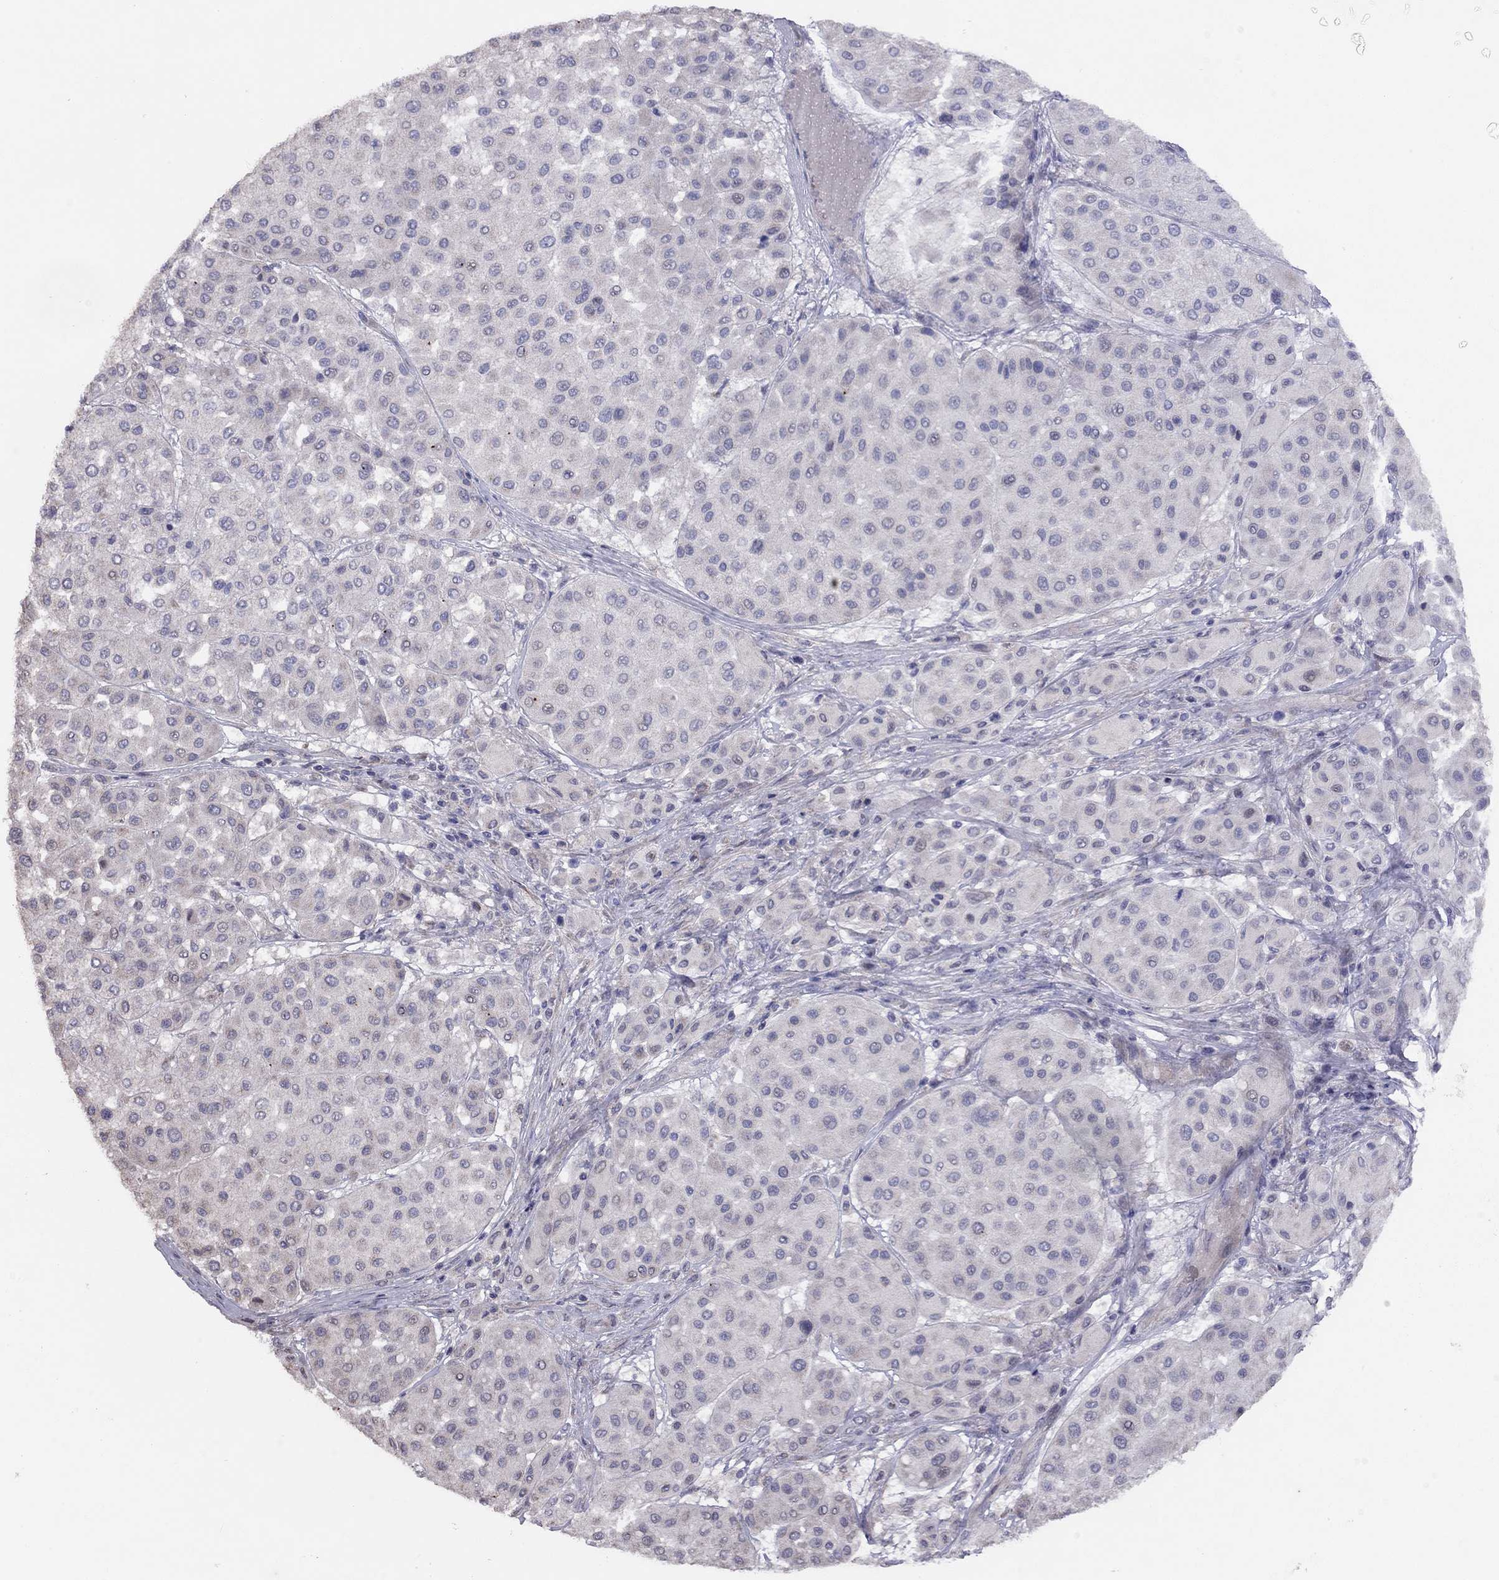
{"staining": {"intensity": "negative", "quantity": "none", "location": "none"}, "tissue": "melanoma", "cell_type": "Tumor cells", "image_type": "cancer", "snomed": [{"axis": "morphology", "description": "Malignant melanoma, Metastatic site"}, {"axis": "topography", "description": "Smooth muscle"}], "caption": "IHC histopathology image of human melanoma stained for a protein (brown), which demonstrates no positivity in tumor cells.", "gene": "SYTL2", "patient": {"sex": "male", "age": 41}}